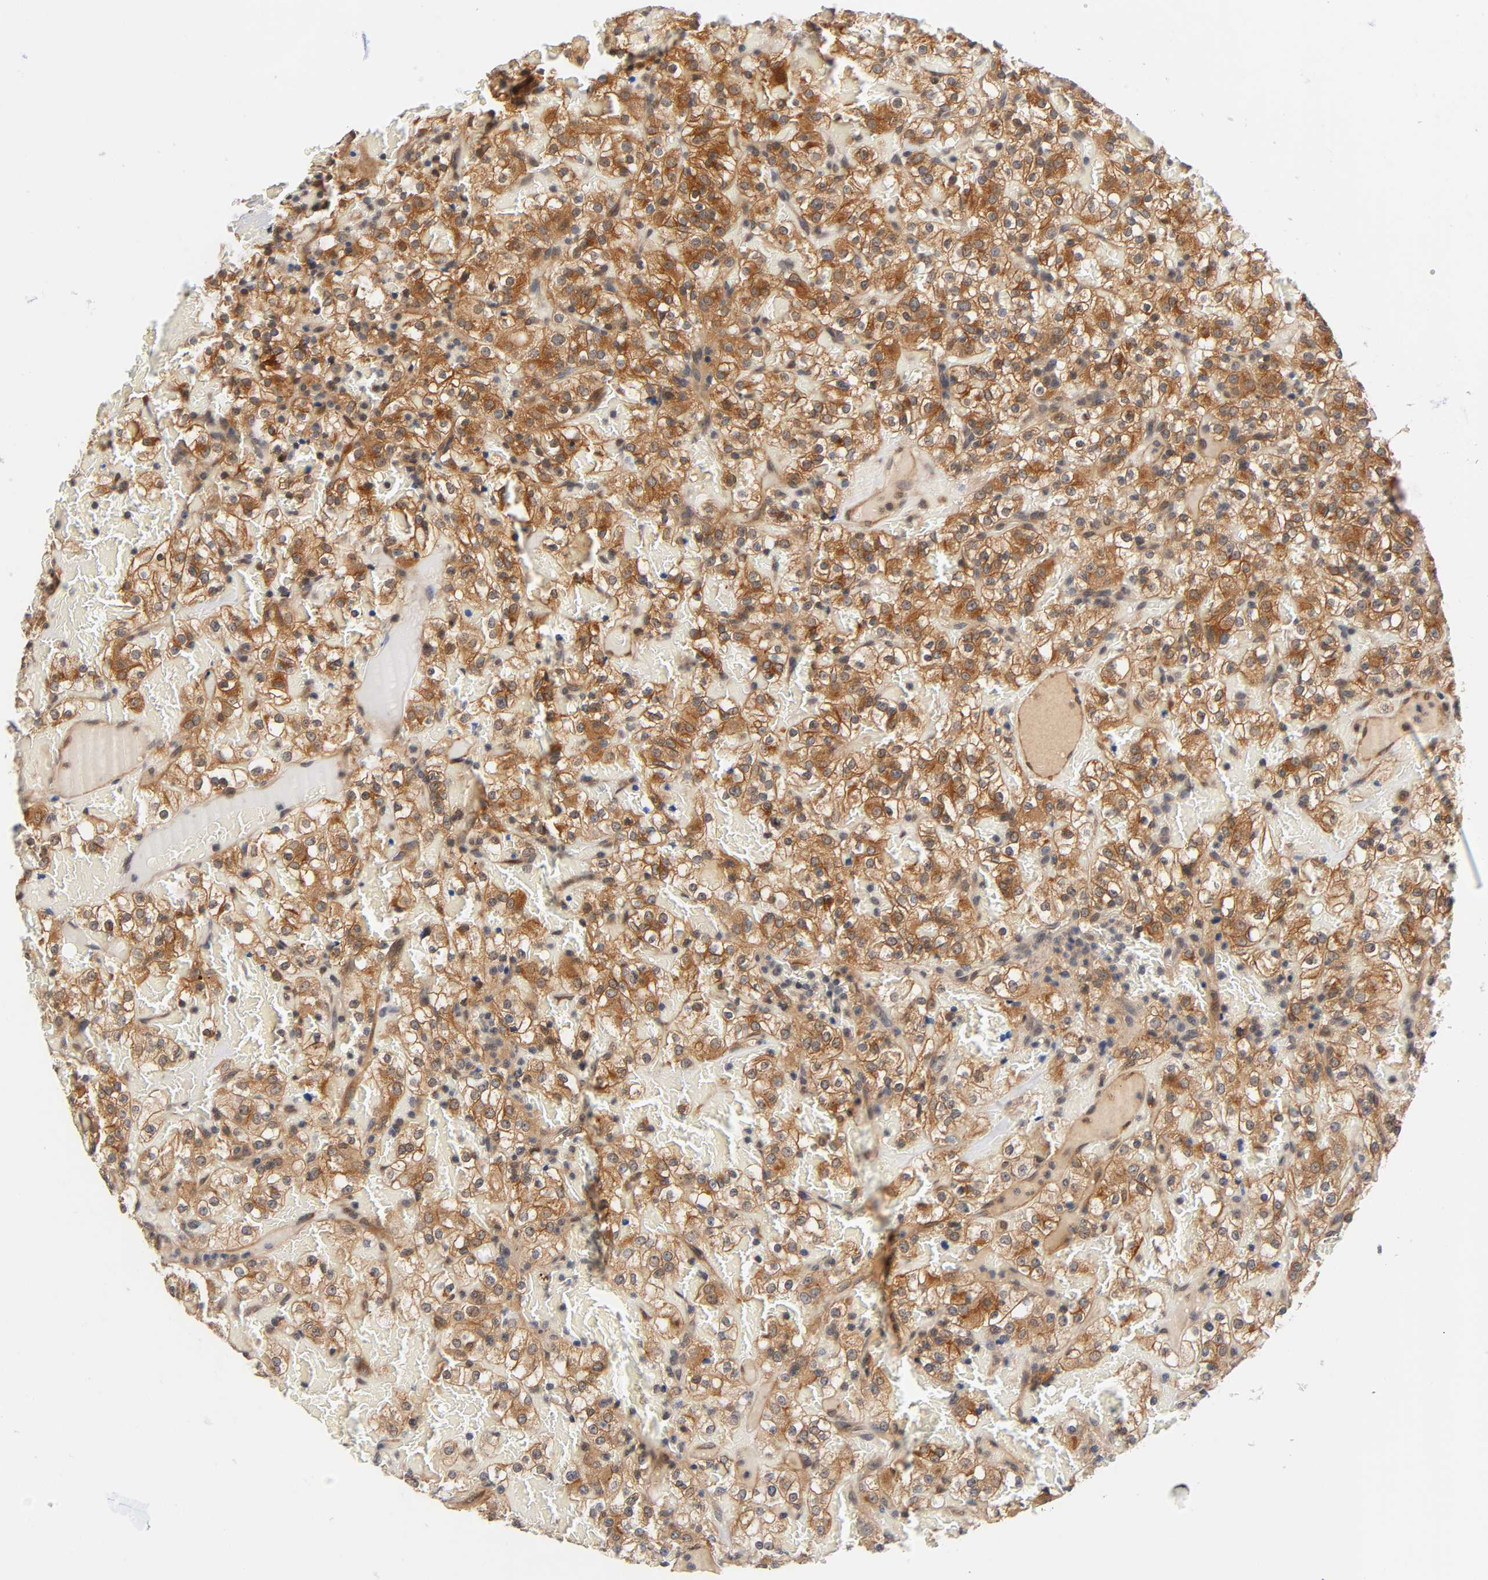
{"staining": {"intensity": "strong", "quantity": ">75%", "location": "cytoplasmic/membranous"}, "tissue": "renal cancer", "cell_type": "Tumor cells", "image_type": "cancer", "snomed": [{"axis": "morphology", "description": "Normal tissue, NOS"}, {"axis": "morphology", "description": "Adenocarcinoma, NOS"}, {"axis": "topography", "description": "Kidney"}], "caption": "Strong cytoplasmic/membranous positivity is seen in approximately >75% of tumor cells in renal cancer (adenocarcinoma). The staining is performed using DAB brown chromogen to label protein expression. The nuclei are counter-stained blue using hematoxylin.", "gene": "PRKAB1", "patient": {"sex": "female", "age": 72}}